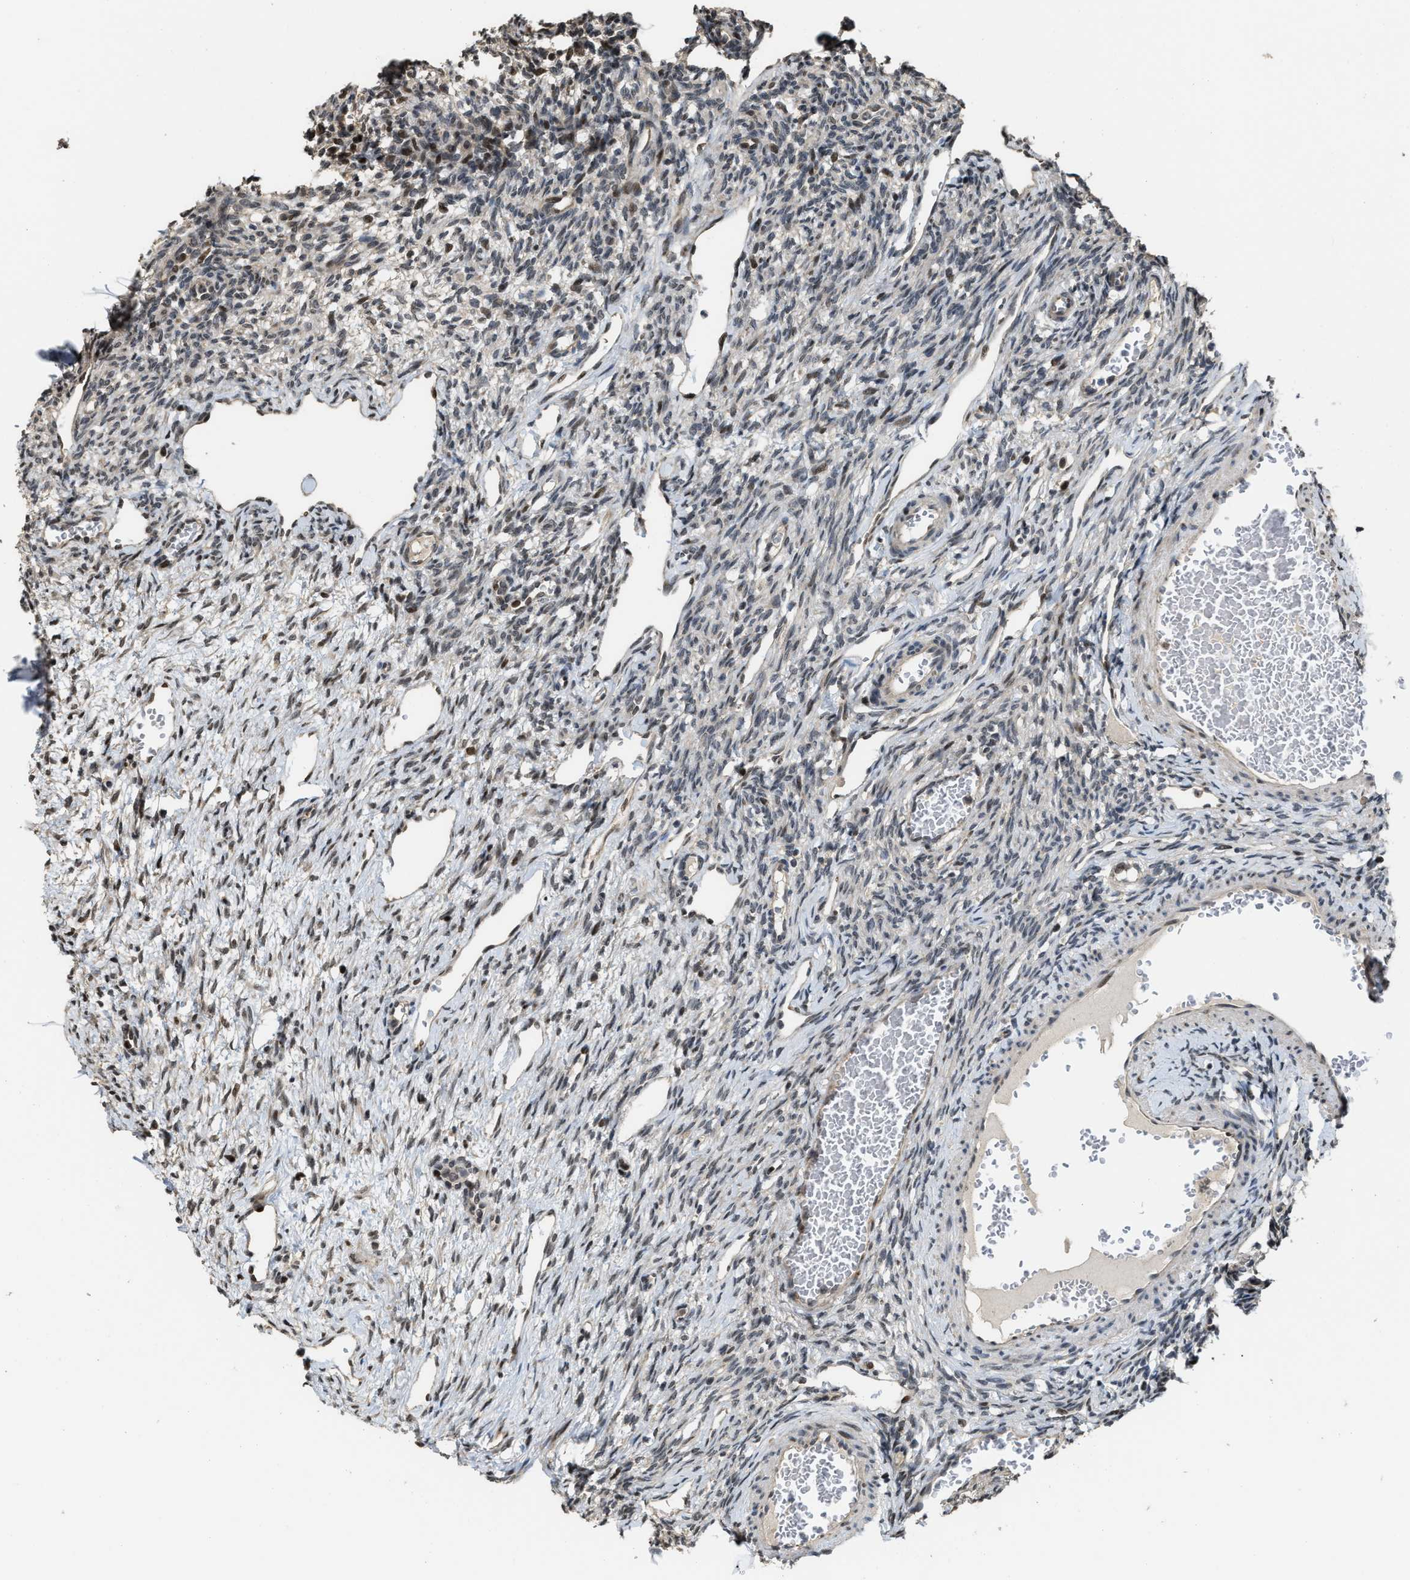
{"staining": {"intensity": "moderate", "quantity": "25%-75%", "location": "cytoplasmic/membranous,nuclear"}, "tissue": "ovary", "cell_type": "Follicle cells", "image_type": "normal", "snomed": [{"axis": "morphology", "description": "Normal tissue, NOS"}, {"axis": "topography", "description": "Ovary"}], "caption": "Moderate cytoplasmic/membranous,nuclear protein staining is identified in approximately 25%-75% of follicle cells in ovary. The protein of interest is stained brown, and the nuclei are stained in blue (DAB IHC with brightfield microscopy, high magnification).", "gene": "SERTAD2", "patient": {"sex": "female", "age": 33}}